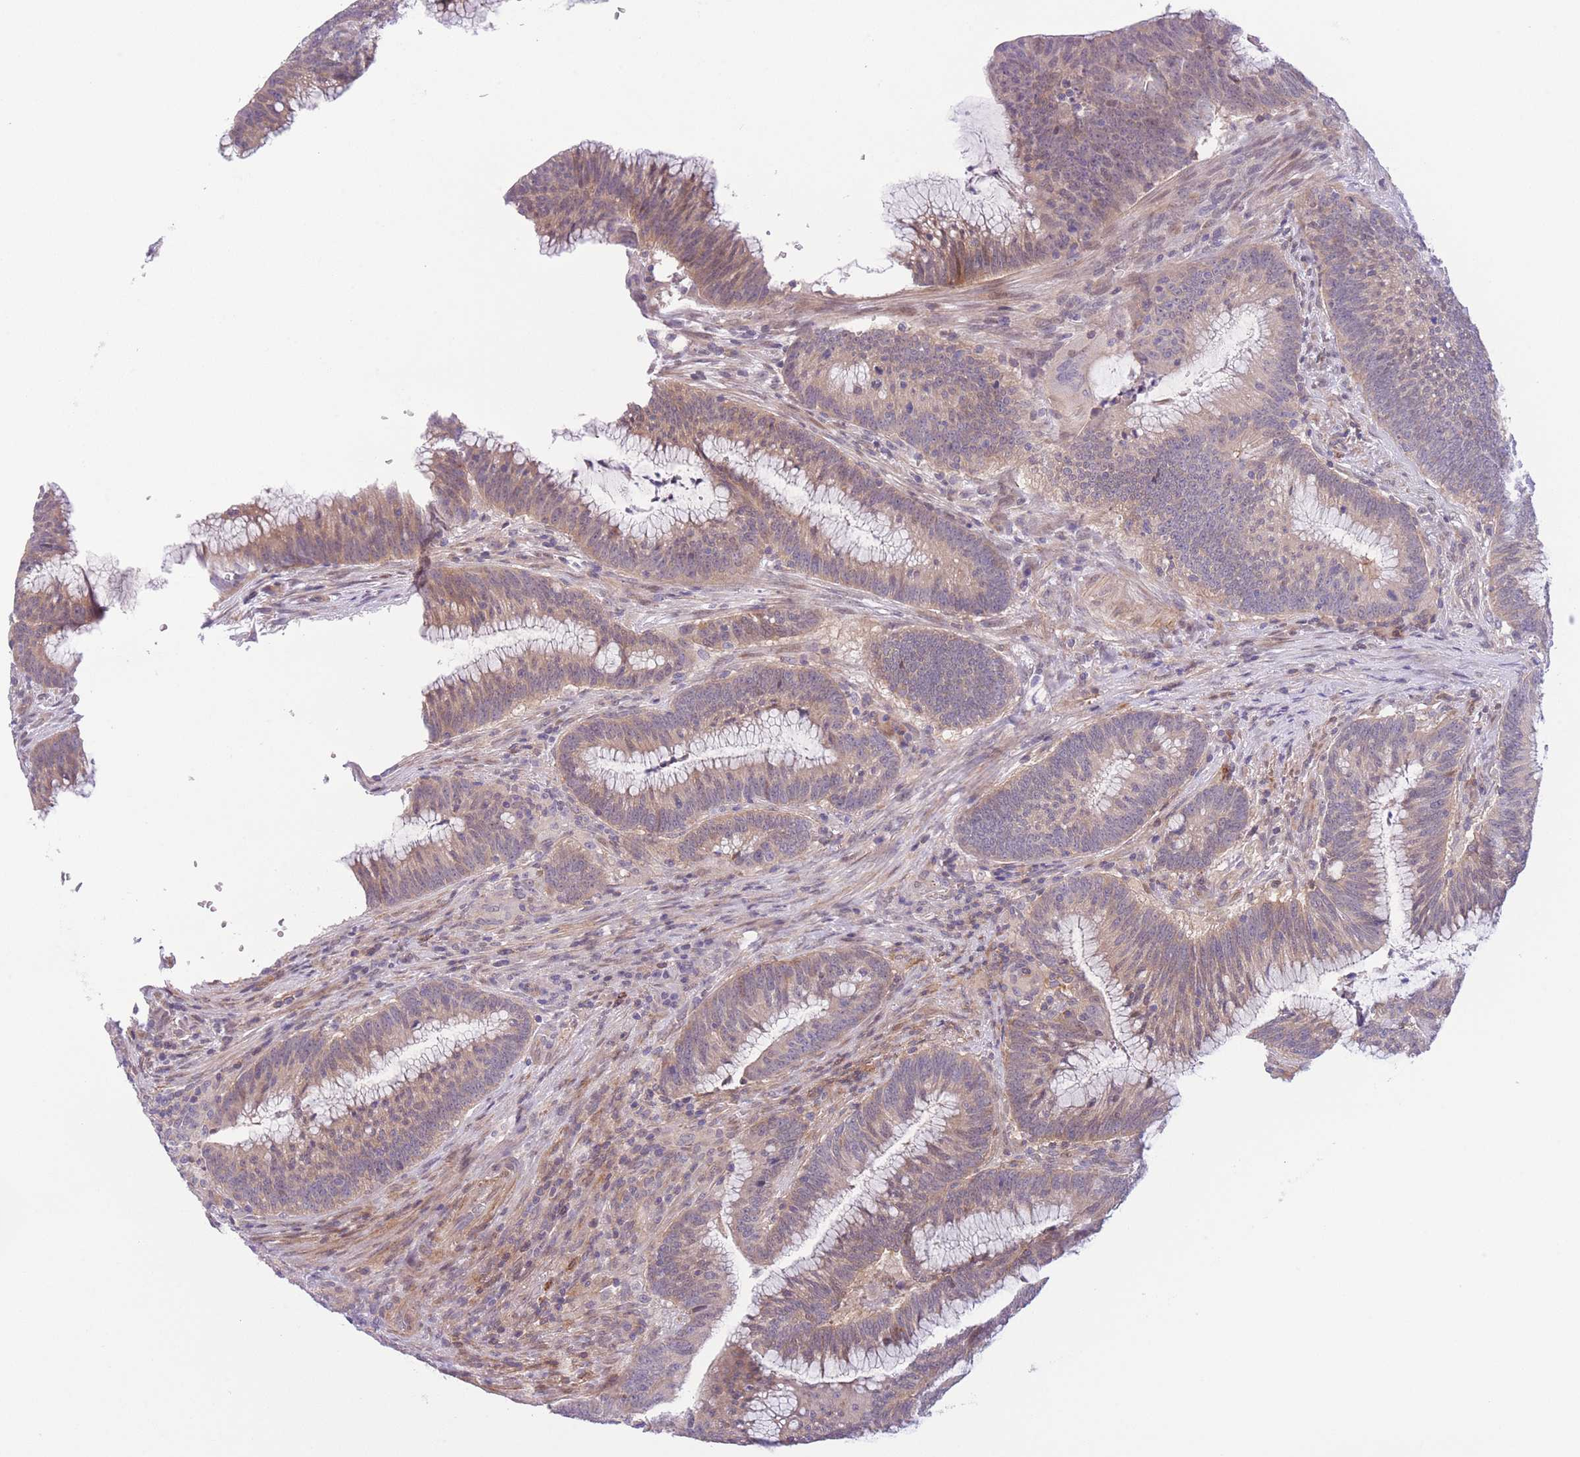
{"staining": {"intensity": "weak", "quantity": ">75%", "location": "cytoplasmic/membranous"}, "tissue": "colorectal cancer", "cell_type": "Tumor cells", "image_type": "cancer", "snomed": [{"axis": "morphology", "description": "Adenocarcinoma, NOS"}, {"axis": "topography", "description": "Rectum"}], "caption": "A micrograph showing weak cytoplasmic/membranous expression in about >75% of tumor cells in adenocarcinoma (colorectal), as visualized by brown immunohistochemical staining.", "gene": "C9orf152", "patient": {"sex": "female", "age": 77}}